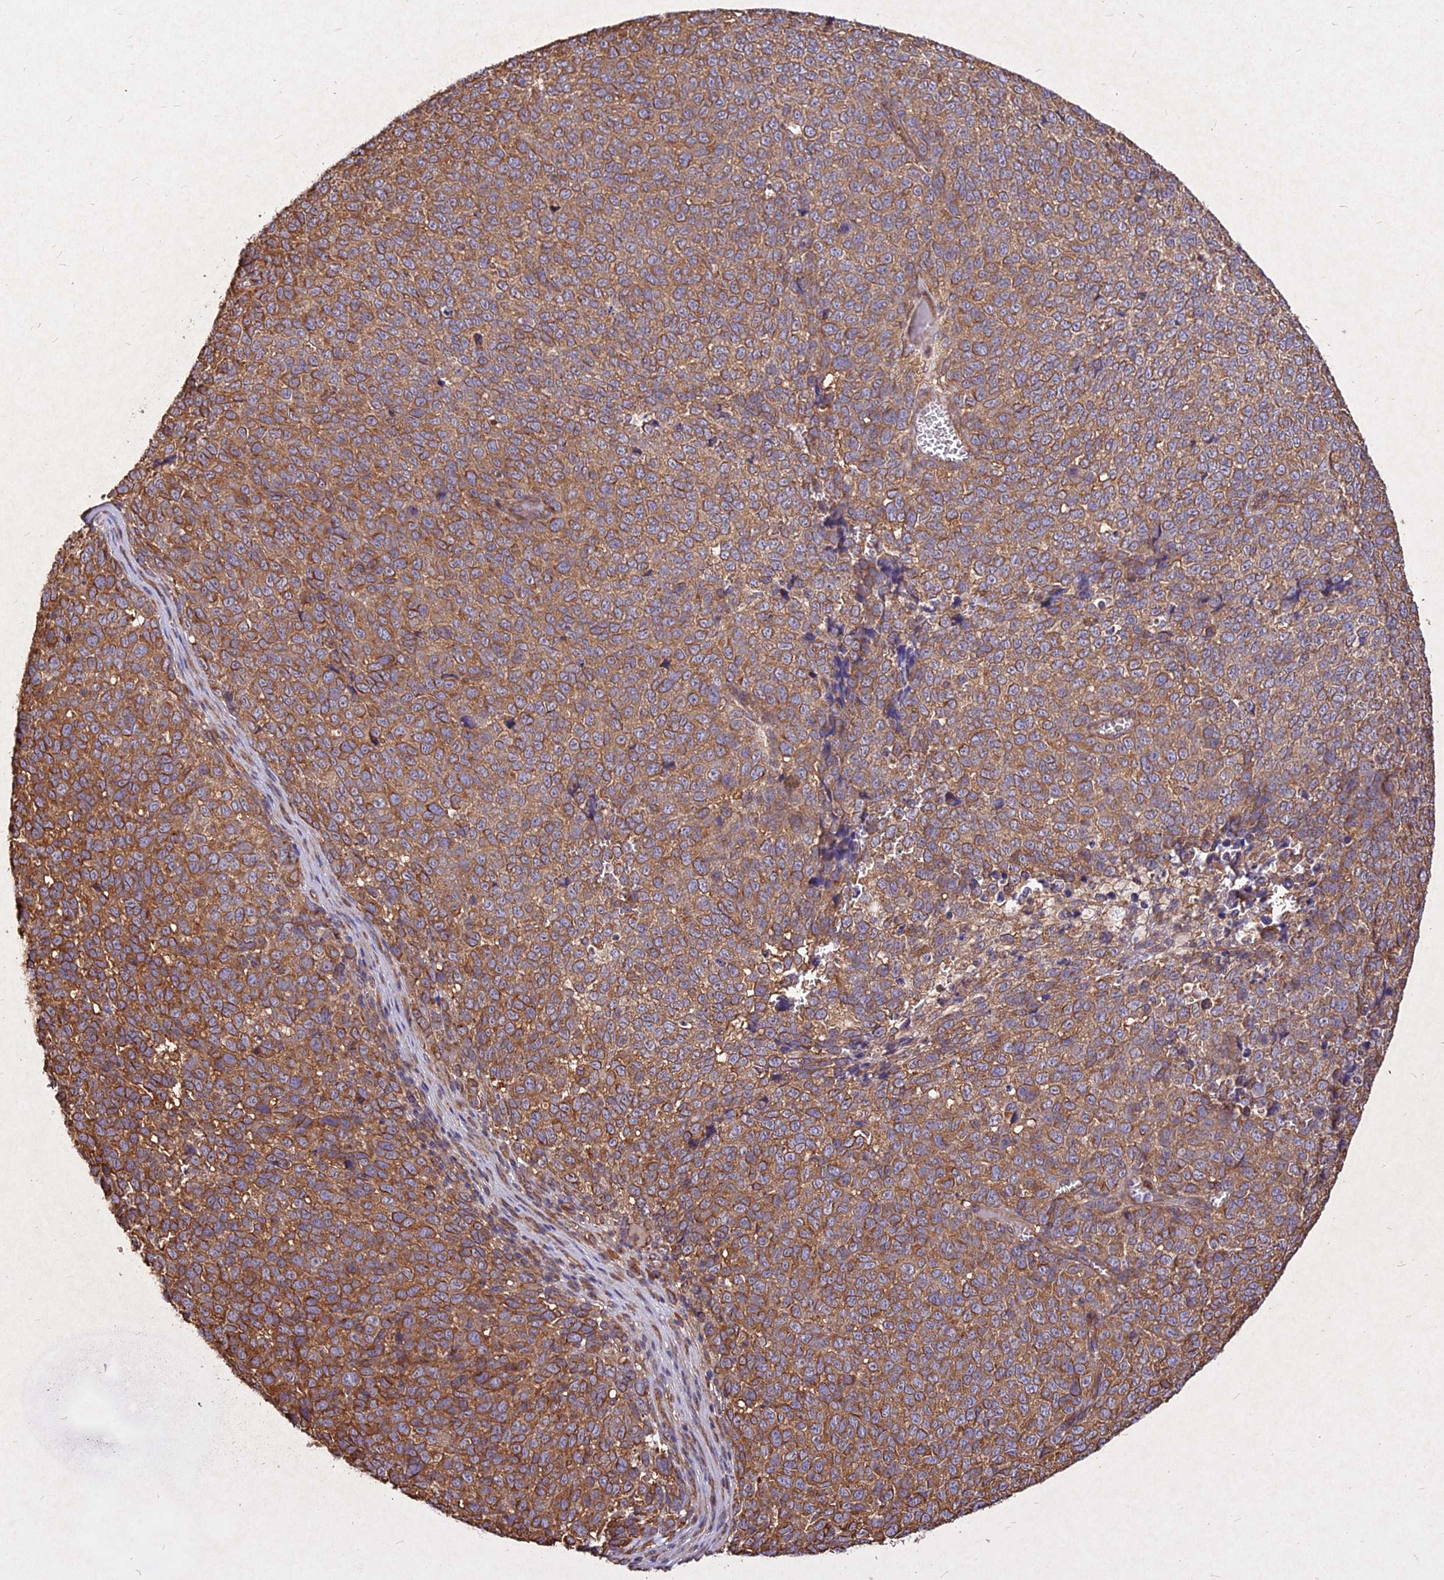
{"staining": {"intensity": "moderate", "quantity": ">75%", "location": "cytoplasmic/membranous"}, "tissue": "melanoma", "cell_type": "Tumor cells", "image_type": "cancer", "snomed": [{"axis": "morphology", "description": "Malignant melanoma, NOS"}, {"axis": "topography", "description": "Nose, NOS"}], "caption": "Protein staining shows moderate cytoplasmic/membranous positivity in approximately >75% of tumor cells in malignant melanoma.", "gene": "SKA1", "patient": {"sex": "female", "age": 48}}